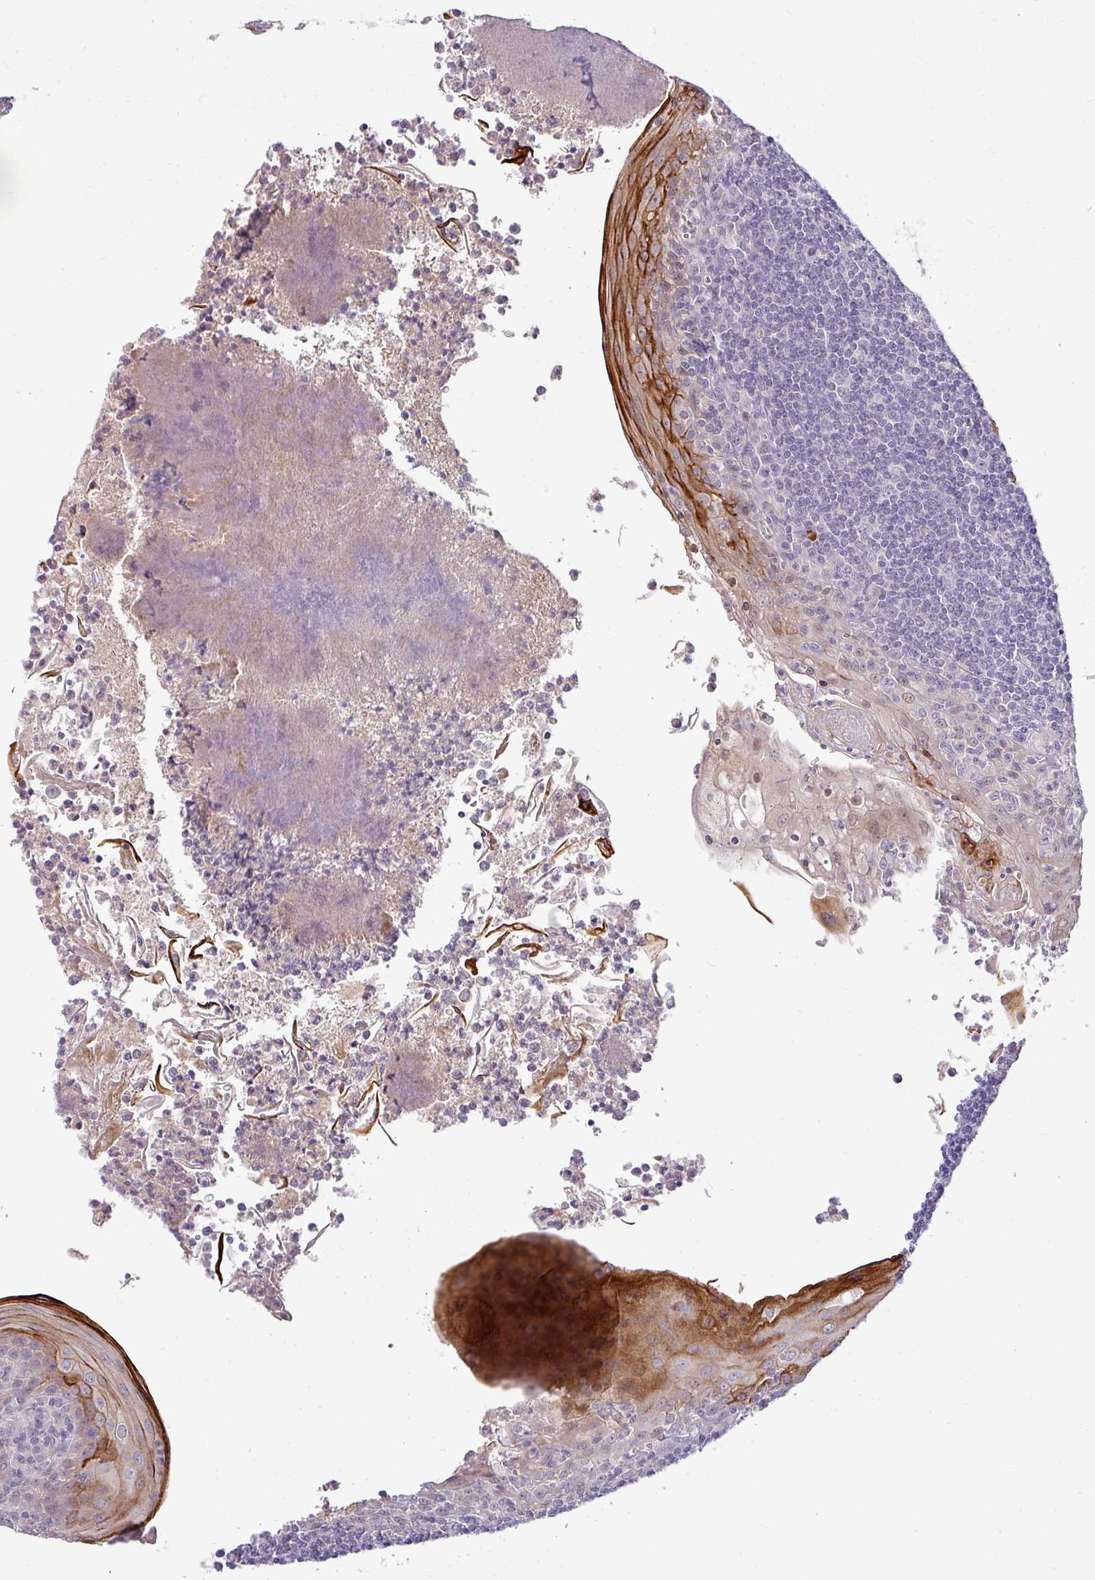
{"staining": {"intensity": "negative", "quantity": "none", "location": "none"}, "tissue": "tonsil", "cell_type": "Germinal center cells", "image_type": "normal", "snomed": [{"axis": "morphology", "description": "Normal tissue, NOS"}, {"axis": "topography", "description": "Tonsil"}], "caption": "High power microscopy photomicrograph of an immunohistochemistry (IHC) photomicrograph of normal tonsil, revealing no significant staining in germinal center cells.", "gene": "APOM", "patient": {"sex": "male", "age": 27}}